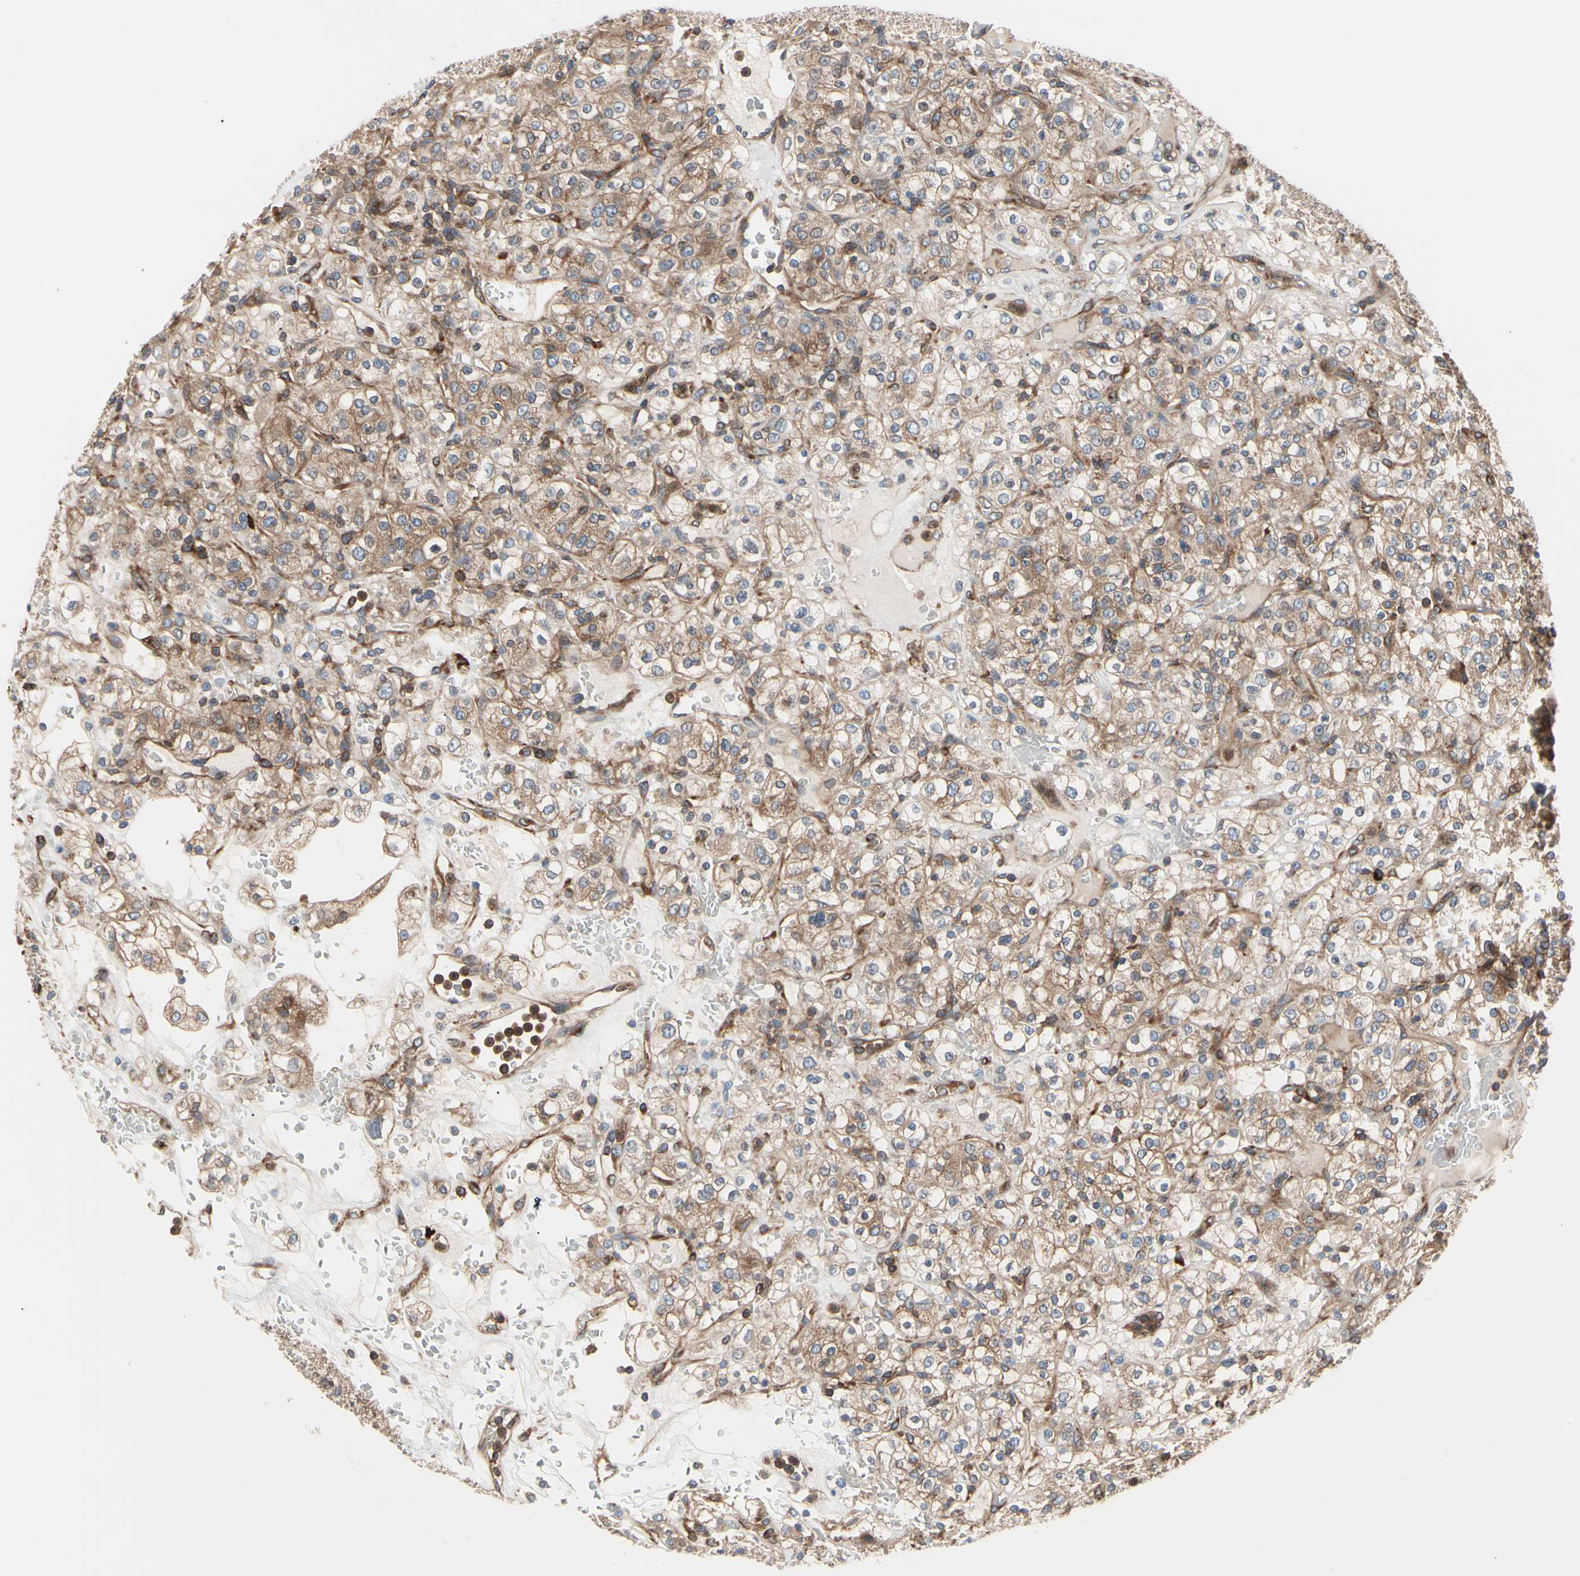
{"staining": {"intensity": "moderate", "quantity": ">75%", "location": "cytoplasmic/membranous"}, "tissue": "renal cancer", "cell_type": "Tumor cells", "image_type": "cancer", "snomed": [{"axis": "morphology", "description": "Normal tissue, NOS"}, {"axis": "morphology", "description": "Adenocarcinoma, NOS"}, {"axis": "topography", "description": "Kidney"}], "caption": "Protein expression analysis of adenocarcinoma (renal) shows moderate cytoplasmic/membranous expression in approximately >75% of tumor cells. (IHC, brightfield microscopy, high magnification).", "gene": "ROCK1", "patient": {"sex": "female", "age": 72}}